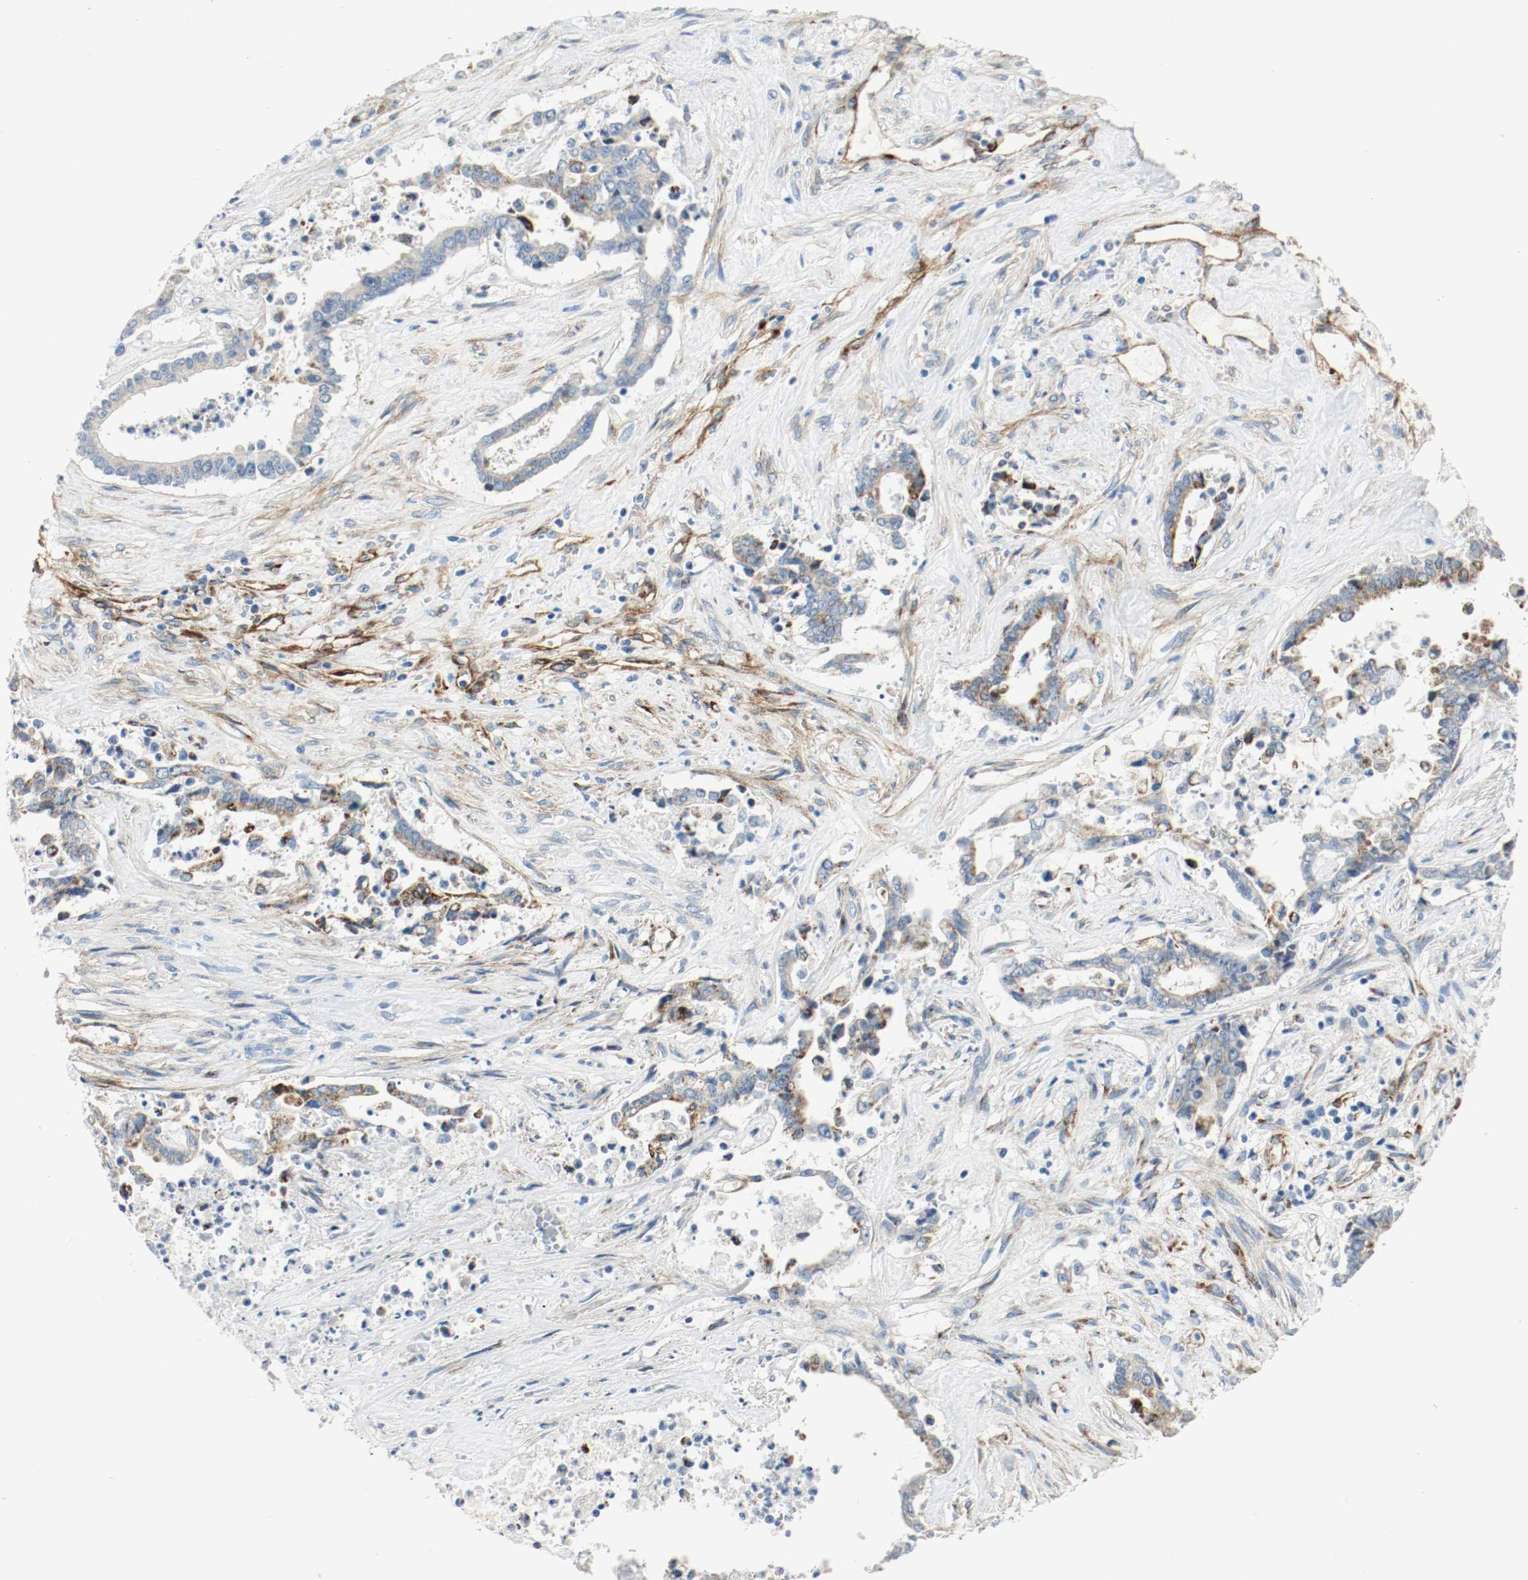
{"staining": {"intensity": "moderate", "quantity": "25%-75%", "location": "cytoplasmic/membranous"}, "tissue": "liver cancer", "cell_type": "Tumor cells", "image_type": "cancer", "snomed": [{"axis": "morphology", "description": "Cholangiocarcinoma"}, {"axis": "topography", "description": "Liver"}], "caption": "There is medium levels of moderate cytoplasmic/membranous expression in tumor cells of liver cancer (cholangiocarcinoma), as demonstrated by immunohistochemical staining (brown color).", "gene": "LAMB1", "patient": {"sex": "male", "age": 57}}